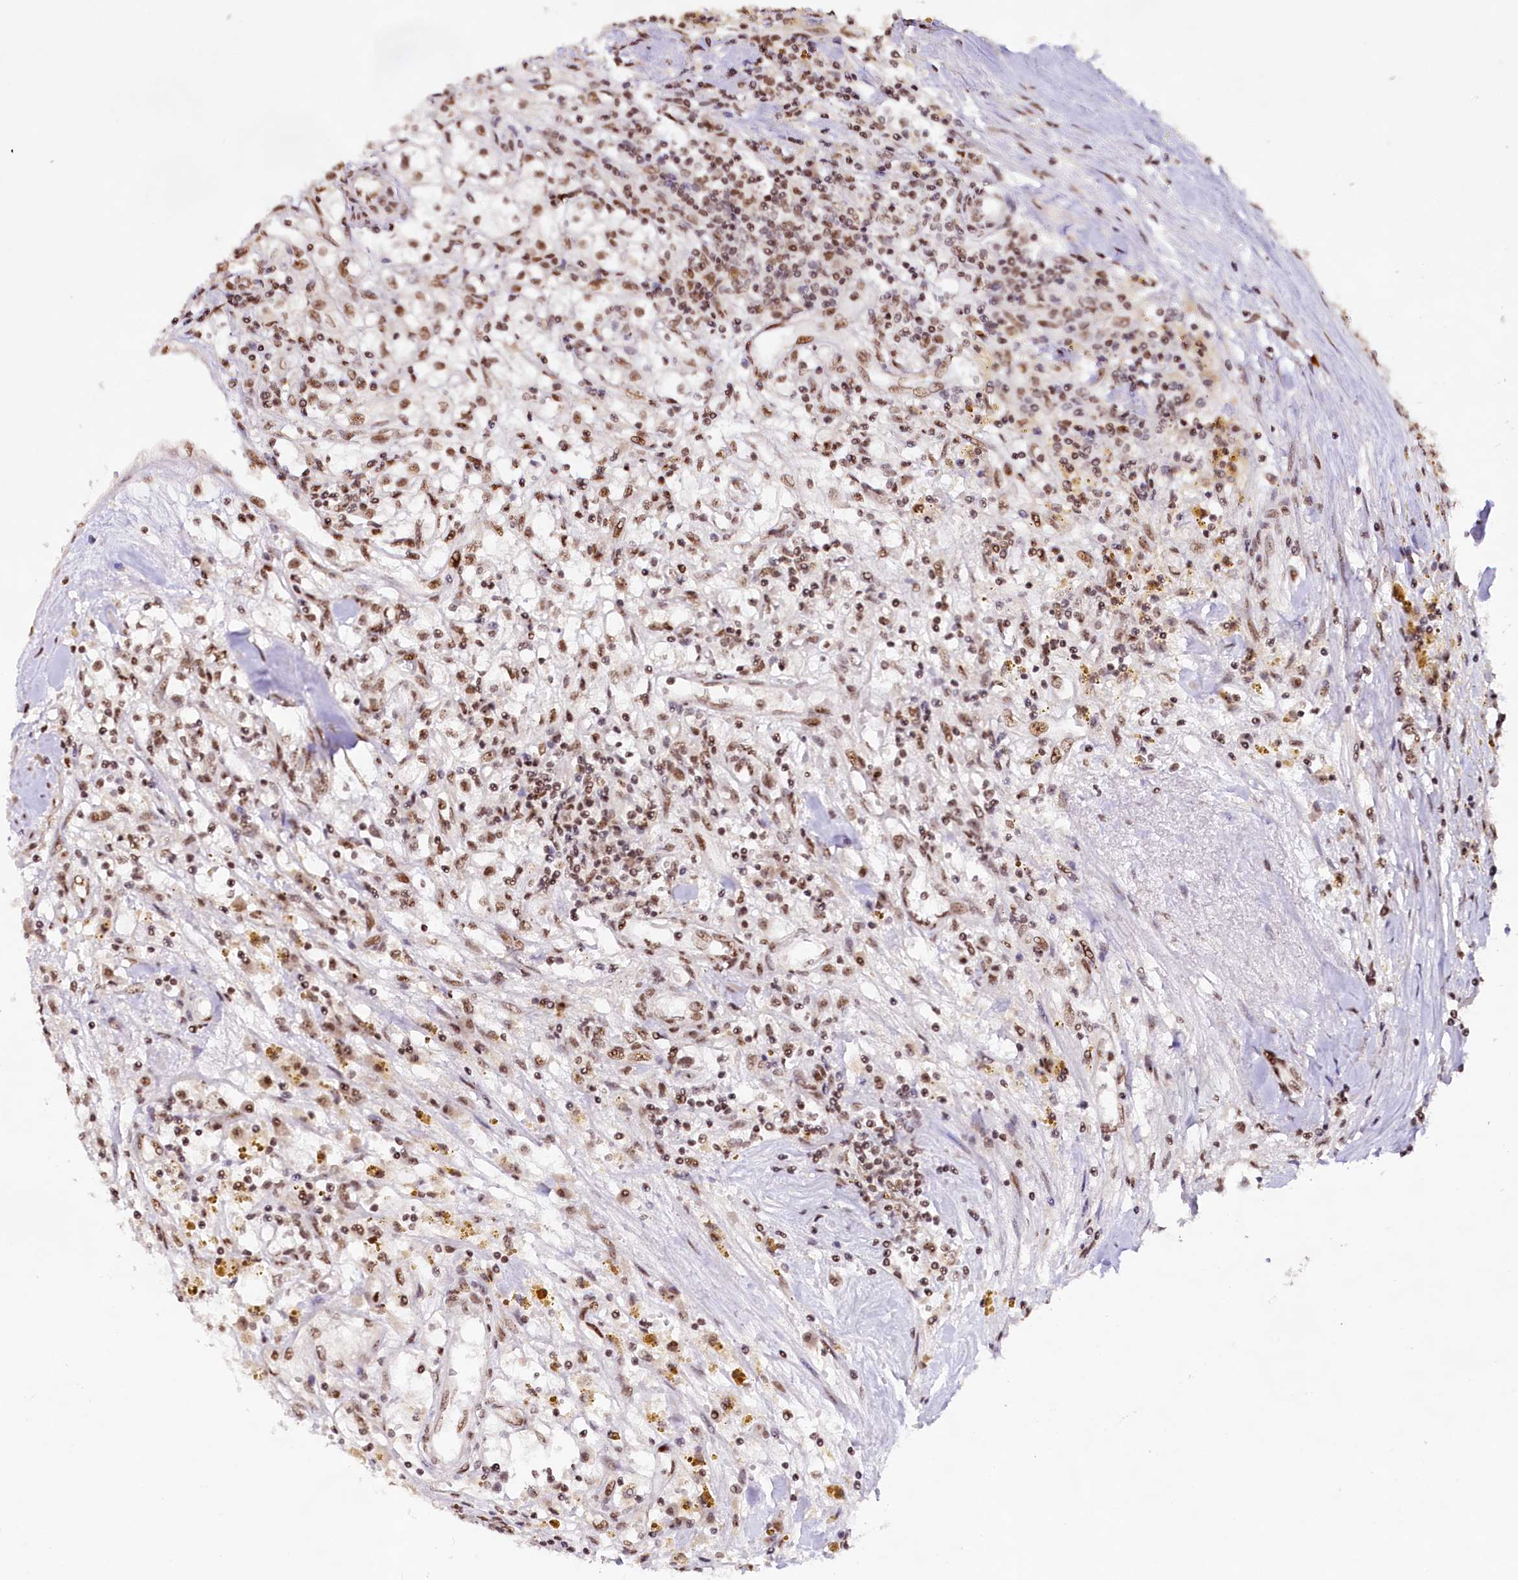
{"staining": {"intensity": "moderate", "quantity": ">75%", "location": "nuclear"}, "tissue": "renal cancer", "cell_type": "Tumor cells", "image_type": "cancer", "snomed": [{"axis": "morphology", "description": "Adenocarcinoma, NOS"}, {"axis": "topography", "description": "Kidney"}], "caption": "About >75% of tumor cells in adenocarcinoma (renal) demonstrate moderate nuclear protein expression as visualized by brown immunohistochemical staining.", "gene": "HIRA", "patient": {"sex": "male", "age": 56}}